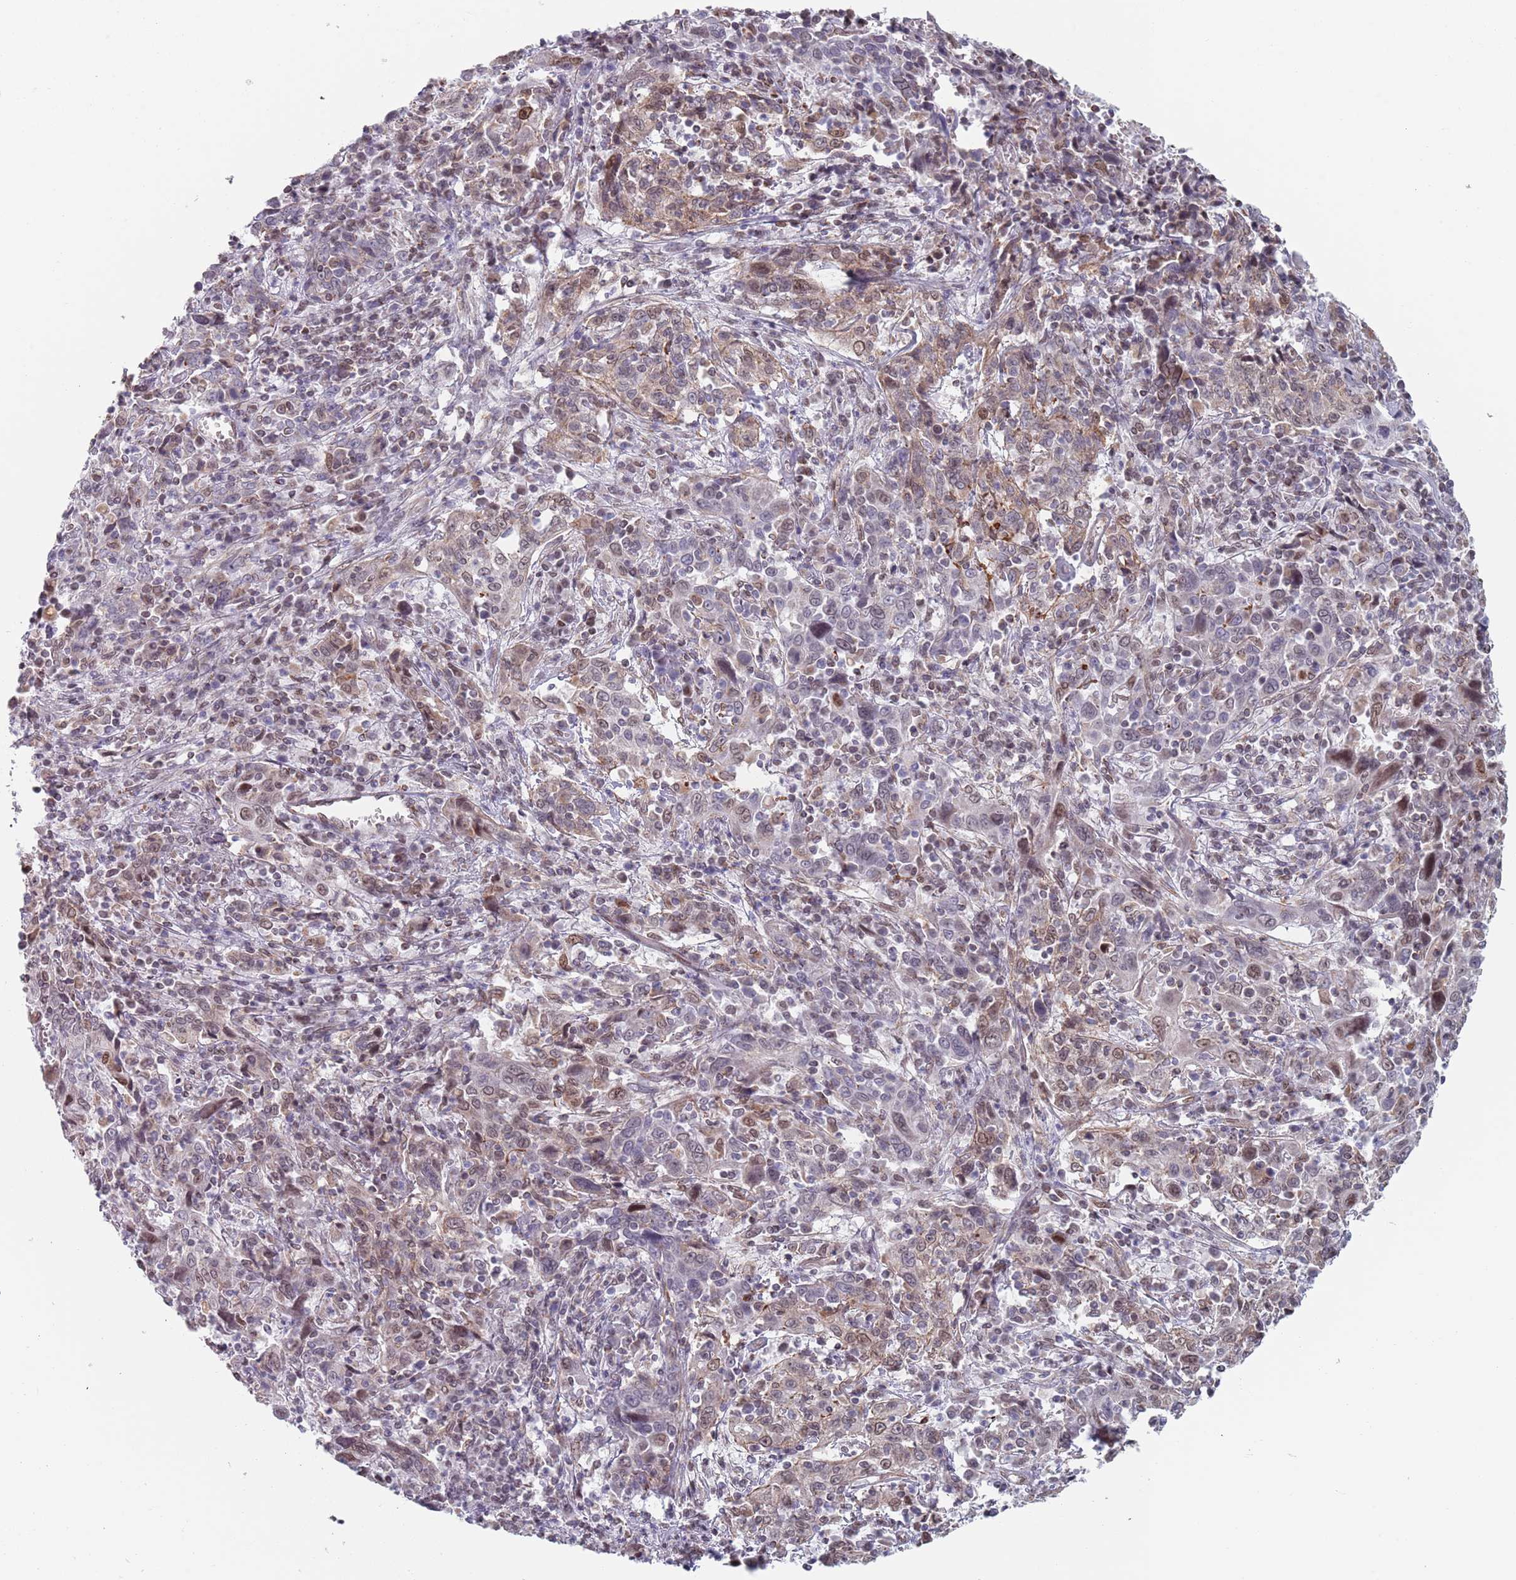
{"staining": {"intensity": "weak", "quantity": "<25%", "location": "cytoplasmic/membranous,nuclear"}, "tissue": "cervical cancer", "cell_type": "Tumor cells", "image_type": "cancer", "snomed": [{"axis": "morphology", "description": "Squamous cell carcinoma, NOS"}, {"axis": "topography", "description": "Cervix"}], "caption": "High magnification brightfield microscopy of cervical cancer stained with DAB (brown) and counterstained with hematoxylin (blue): tumor cells show no significant staining.", "gene": "MFSD12", "patient": {"sex": "female", "age": 46}}